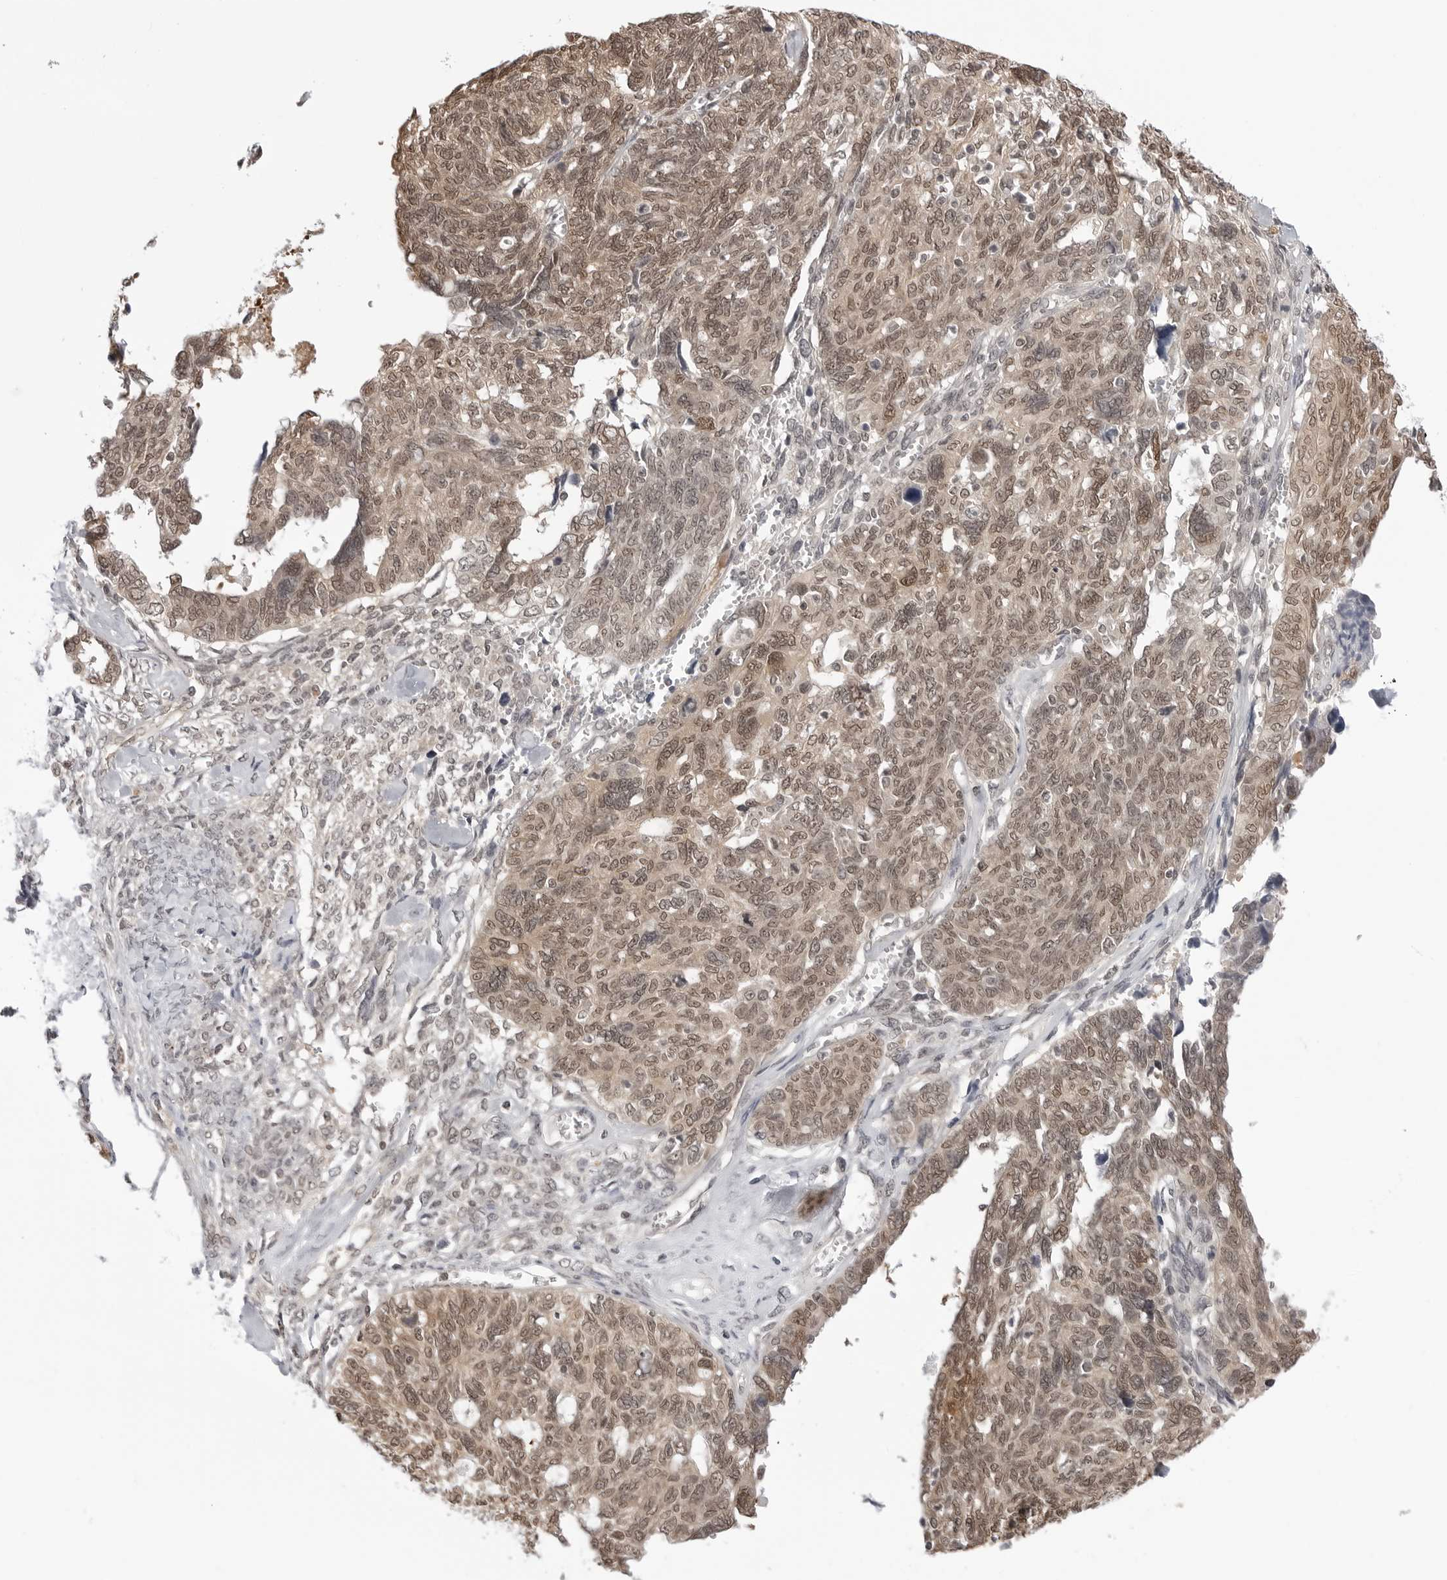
{"staining": {"intensity": "moderate", "quantity": "25%-75%", "location": "cytoplasmic/membranous,nuclear"}, "tissue": "ovarian cancer", "cell_type": "Tumor cells", "image_type": "cancer", "snomed": [{"axis": "morphology", "description": "Cystadenocarcinoma, serous, NOS"}, {"axis": "topography", "description": "Ovary"}], "caption": "The photomicrograph shows staining of ovarian cancer, revealing moderate cytoplasmic/membranous and nuclear protein staining (brown color) within tumor cells. (DAB IHC, brown staining for protein, blue staining for nuclei).", "gene": "YWHAG", "patient": {"sex": "female", "age": 79}}